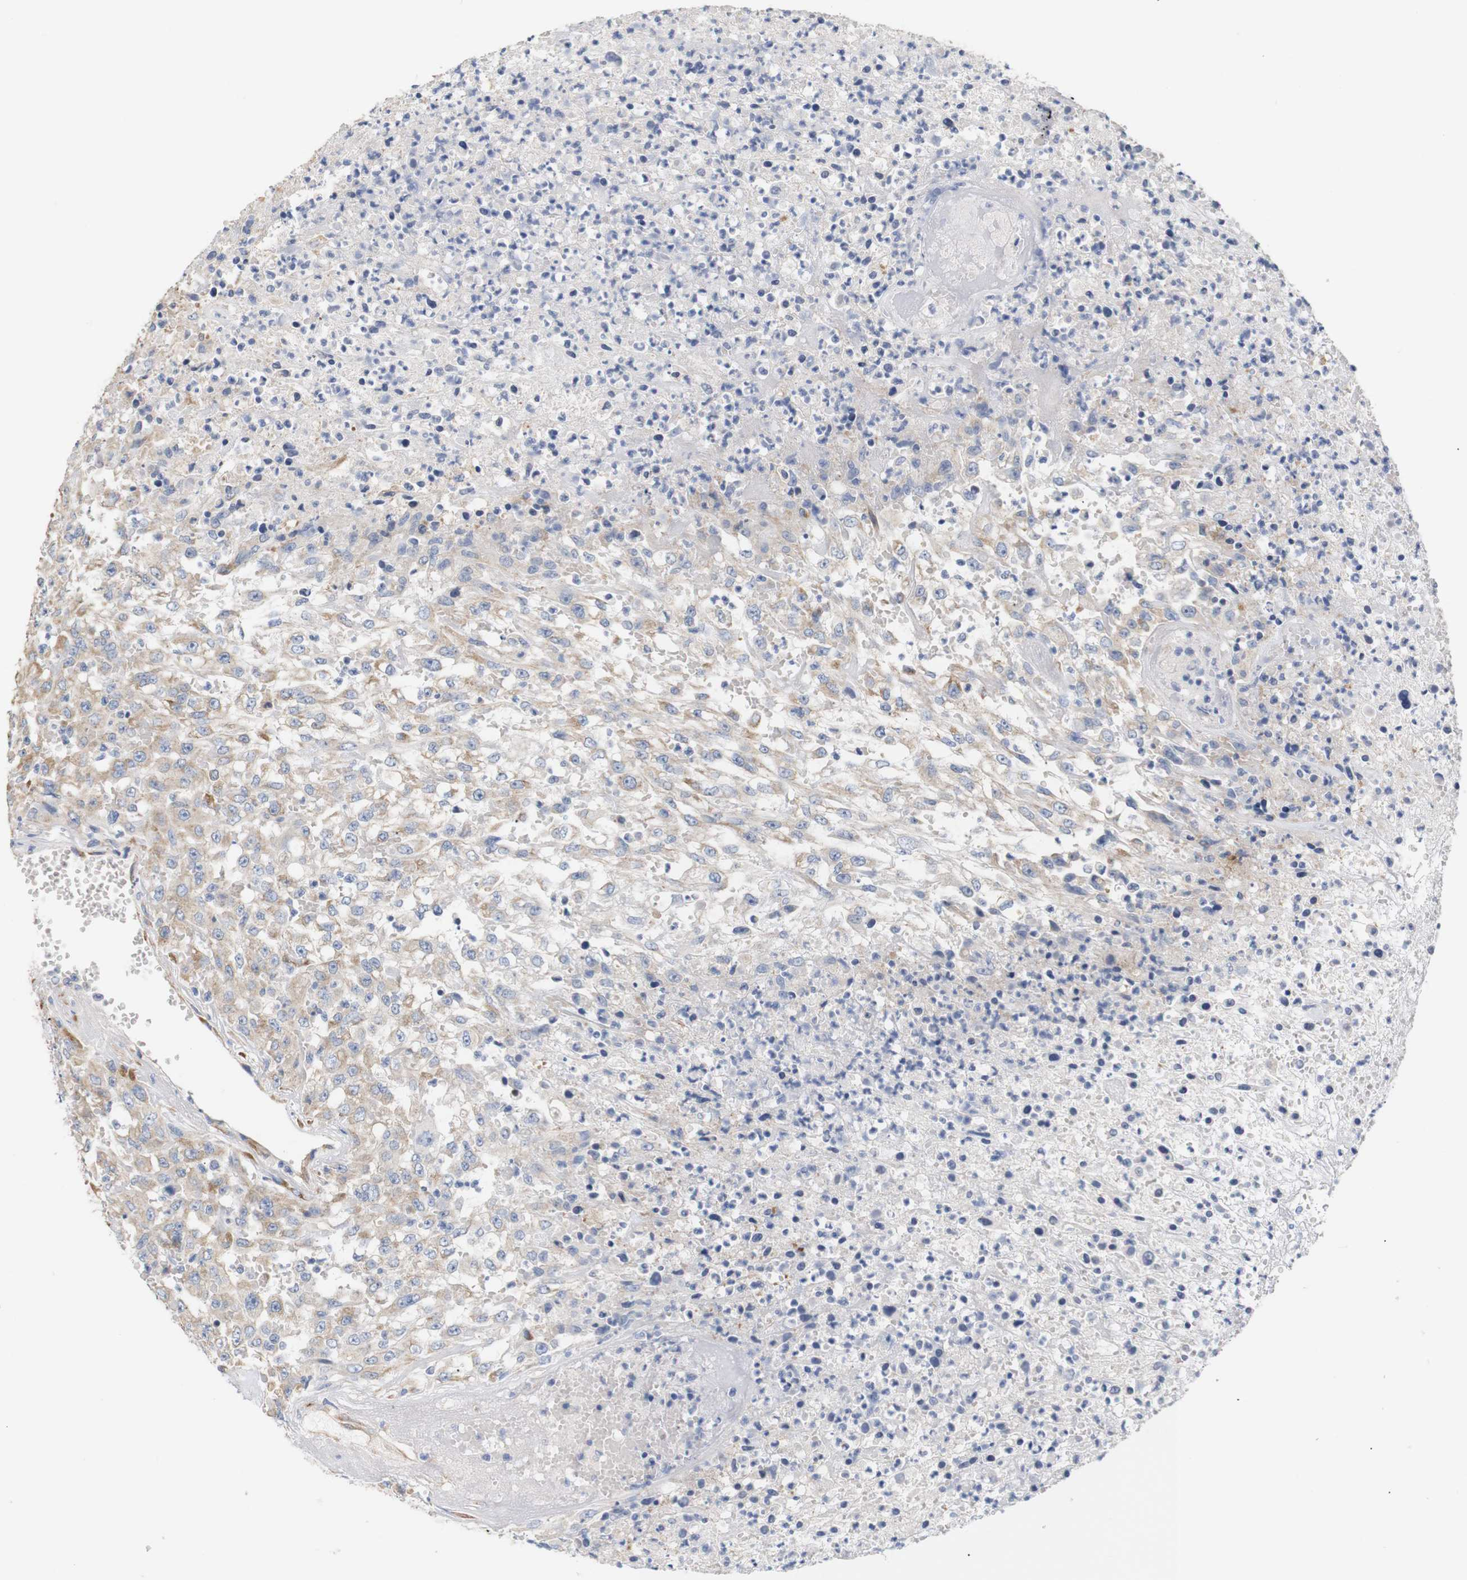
{"staining": {"intensity": "moderate", "quantity": "25%-75%", "location": "cytoplasmic/membranous"}, "tissue": "urothelial cancer", "cell_type": "Tumor cells", "image_type": "cancer", "snomed": [{"axis": "morphology", "description": "Urothelial carcinoma, High grade"}, {"axis": "topography", "description": "Urinary bladder"}], "caption": "This histopathology image reveals immunohistochemistry (IHC) staining of human high-grade urothelial carcinoma, with medium moderate cytoplasmic/membranous expression in about 25%-75% of tumor cells.", "gene": "TRIM5", "patient": {"sex": "male", "age": 46}}